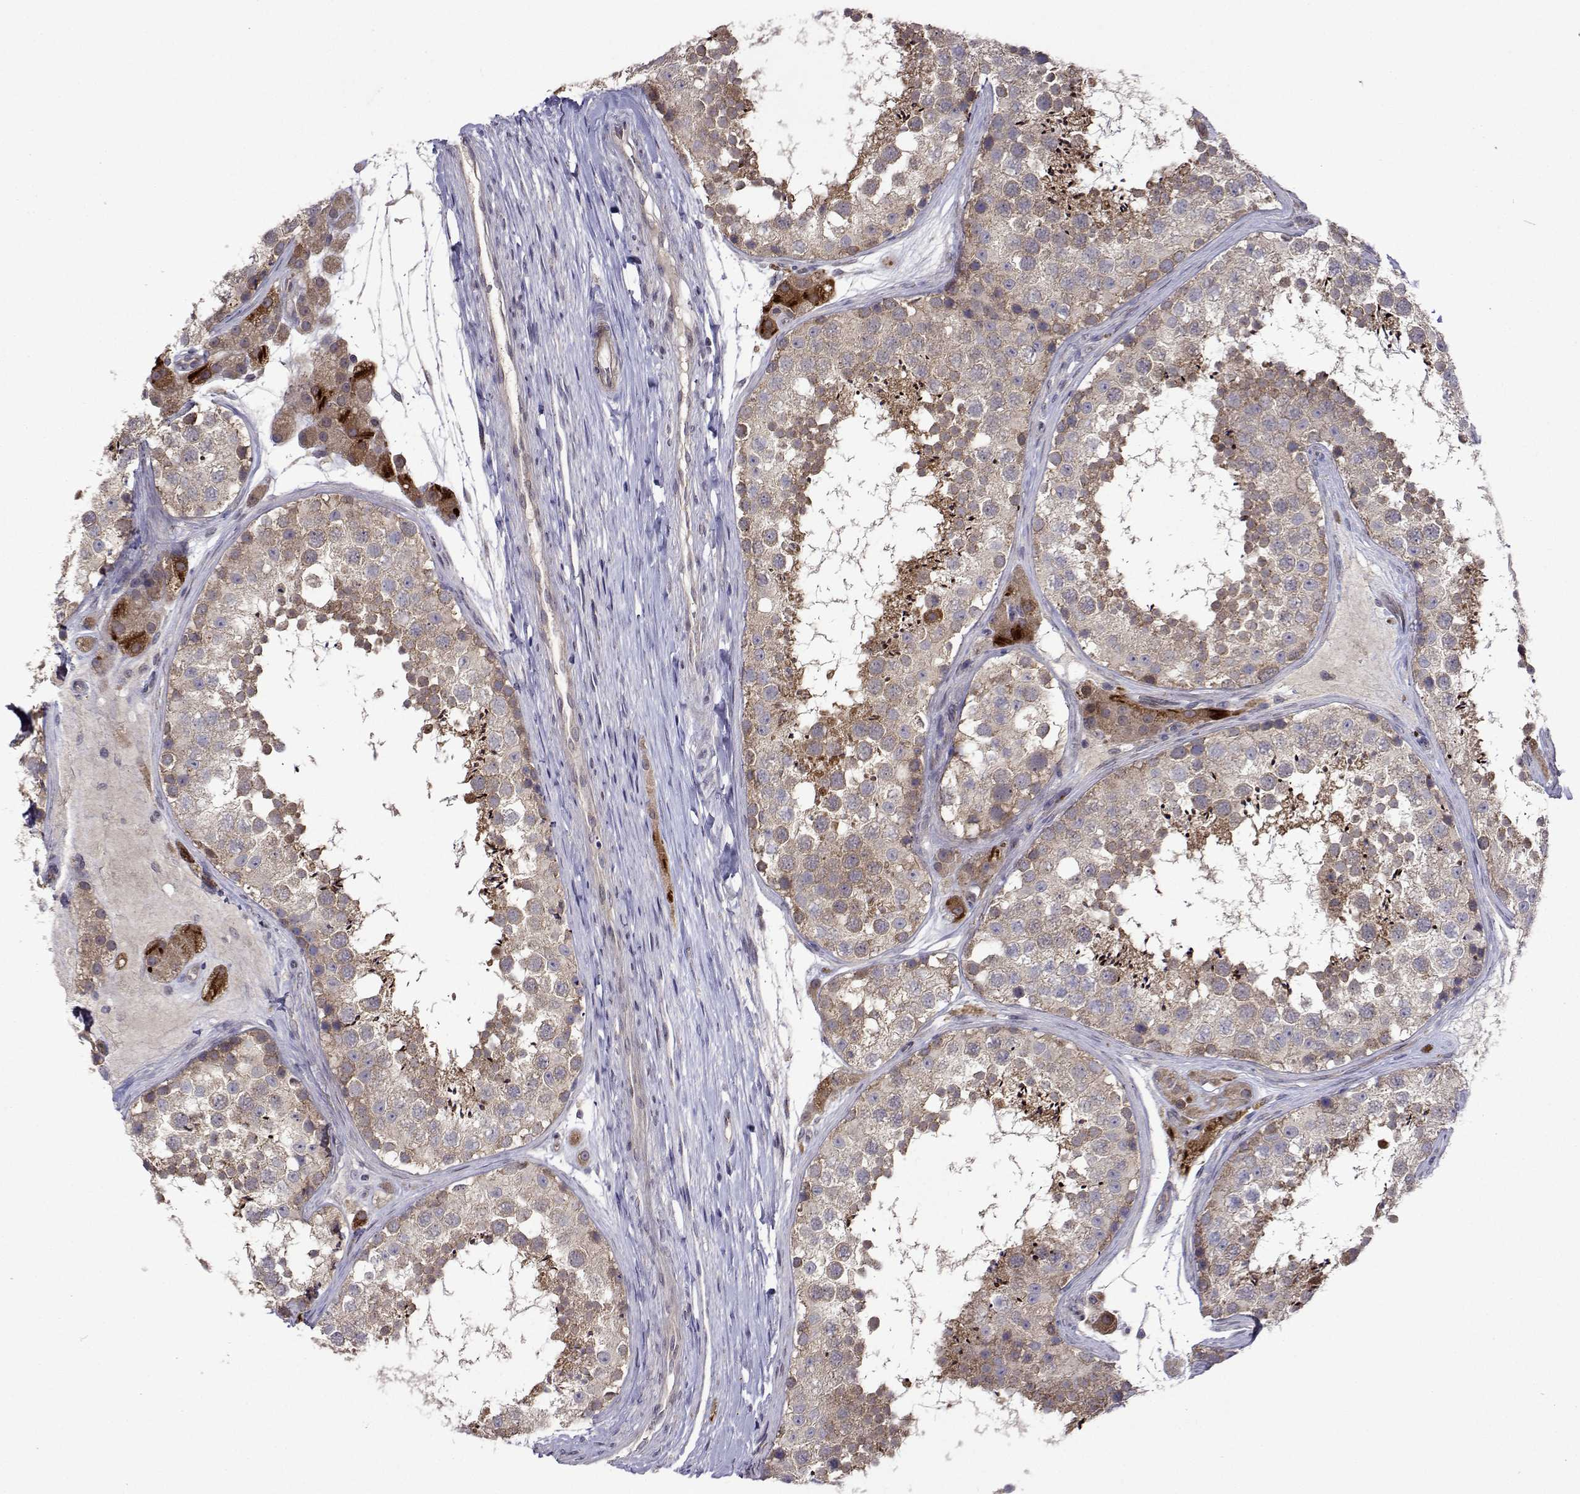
{"staining": {"intensity": "moderate", "quantity": "<25%", "location": "cytoplasmic/membranous"}, "tissue": "testis", "cell_type": "Cells in seminiferous ducts", "image_type": "normal", "snomed": [{"axis": "morphology", "description": "Normal tissue, NOS"}, {"axis": "topography", "description": "Testis"}], "caption": "Immunohistochemical staining of normal human testis shows <25% levels of moderate cytoplasmic/membranous protein staining in about <25% of cells in seminiferous ducts. (DAB = brown stain, brightfield microscopy at high magnification).", "gene": "TARBP2", "patient": {"sex": "male", "age": 41}}